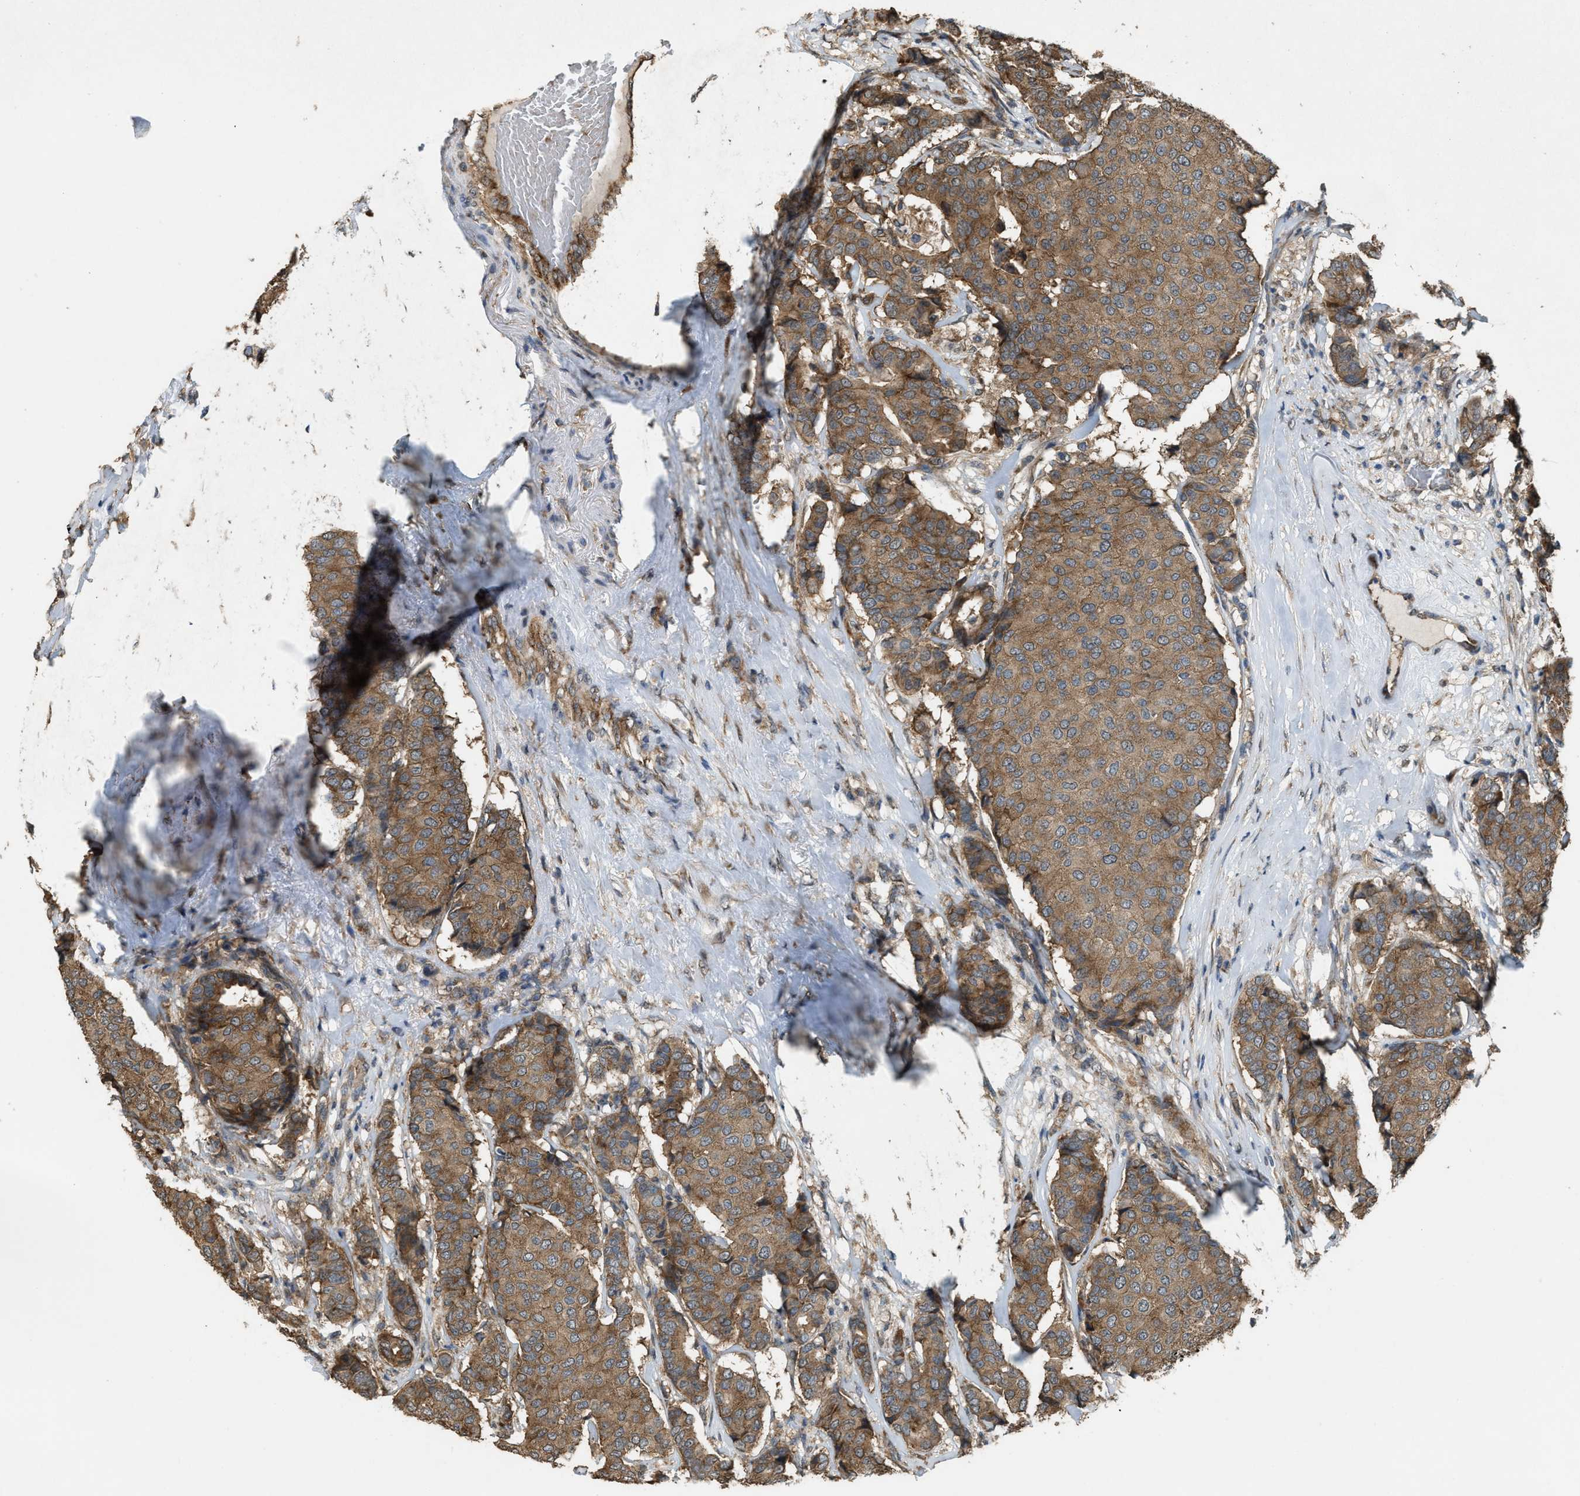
{"staining": {"intensity": "moderate", "quantity": ">75%", "location": "cytoplasmic/membranous"}, "tissue": "breast cancer", "cell_type": "Tumor cells", "image_type": "cancer", "snomed": [{"axis": "morphology", "description": "Duct carcinoma"}, {"axis": "topography", "description": "Breast"}], "caption": "There is medium levels of moderate cytoplasmic/membranous positivity in tumor cells of breast cancer, as demonstrated by immunohistochemical staining (brown color).", "gene": "ARHGEF5", "patient": {"sex": "female", "age": 75}}